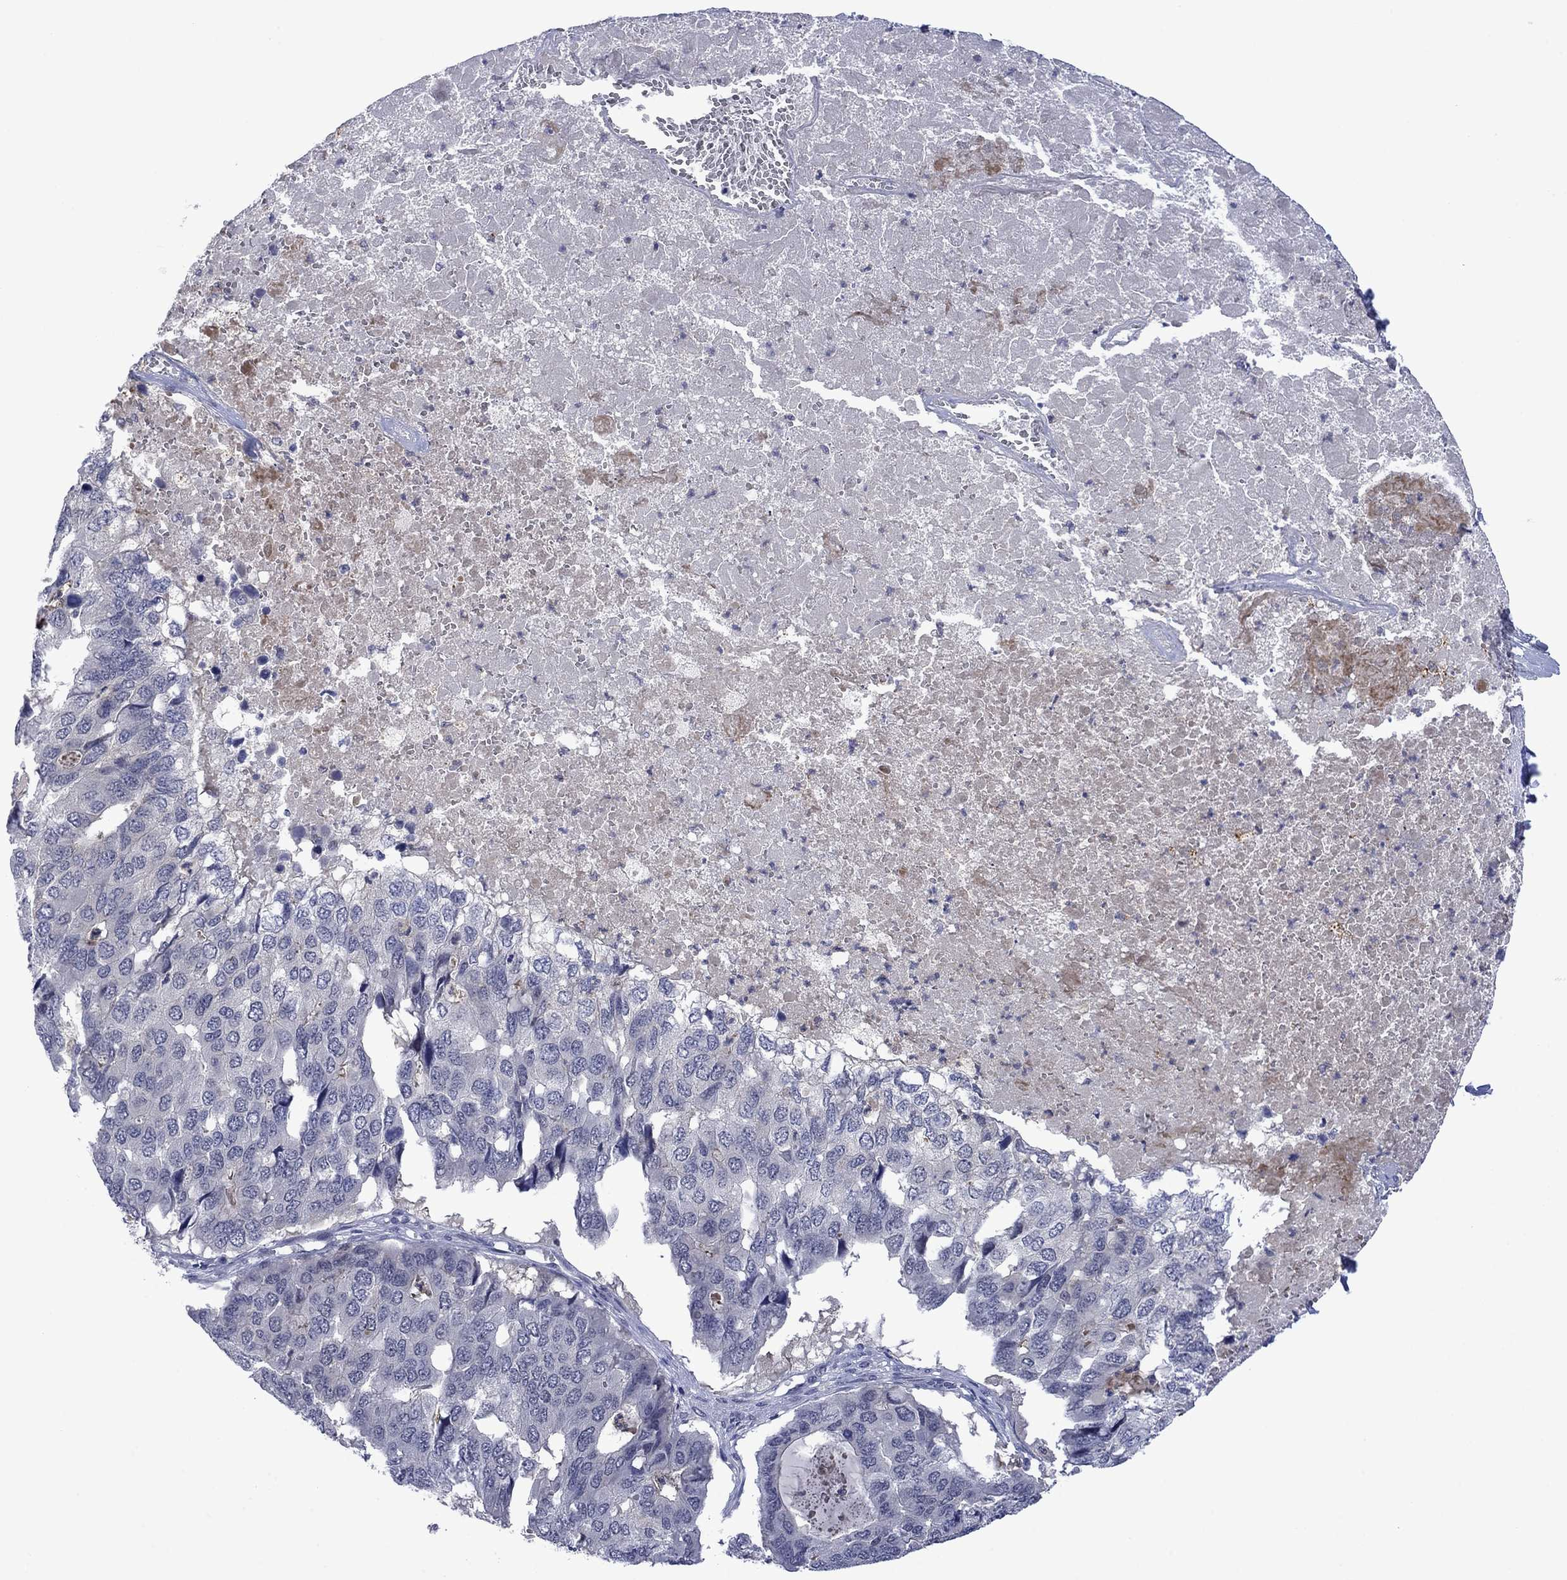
{"staining": {"intensity": "negative", "quantity": "none", "location": "none"}, "tissue": "pancreatic cancer", "cell_type": "Tumor cells", "image_type": "cancer", "snomed": [{"axis": "morphology", "description": "Adenocarcinoma, NOS"}, {"axis": "topography", "description": "Pancreas"}], "caption": "IHC histopathology image of neoplastic tissue: pancreatic cancer stained with DAB (3,3'-diaminobenzidine) exhibits no significant protein expression in tumor cells.", "gene": "AGL", "patient": {"sex": "male", "age": 50}}